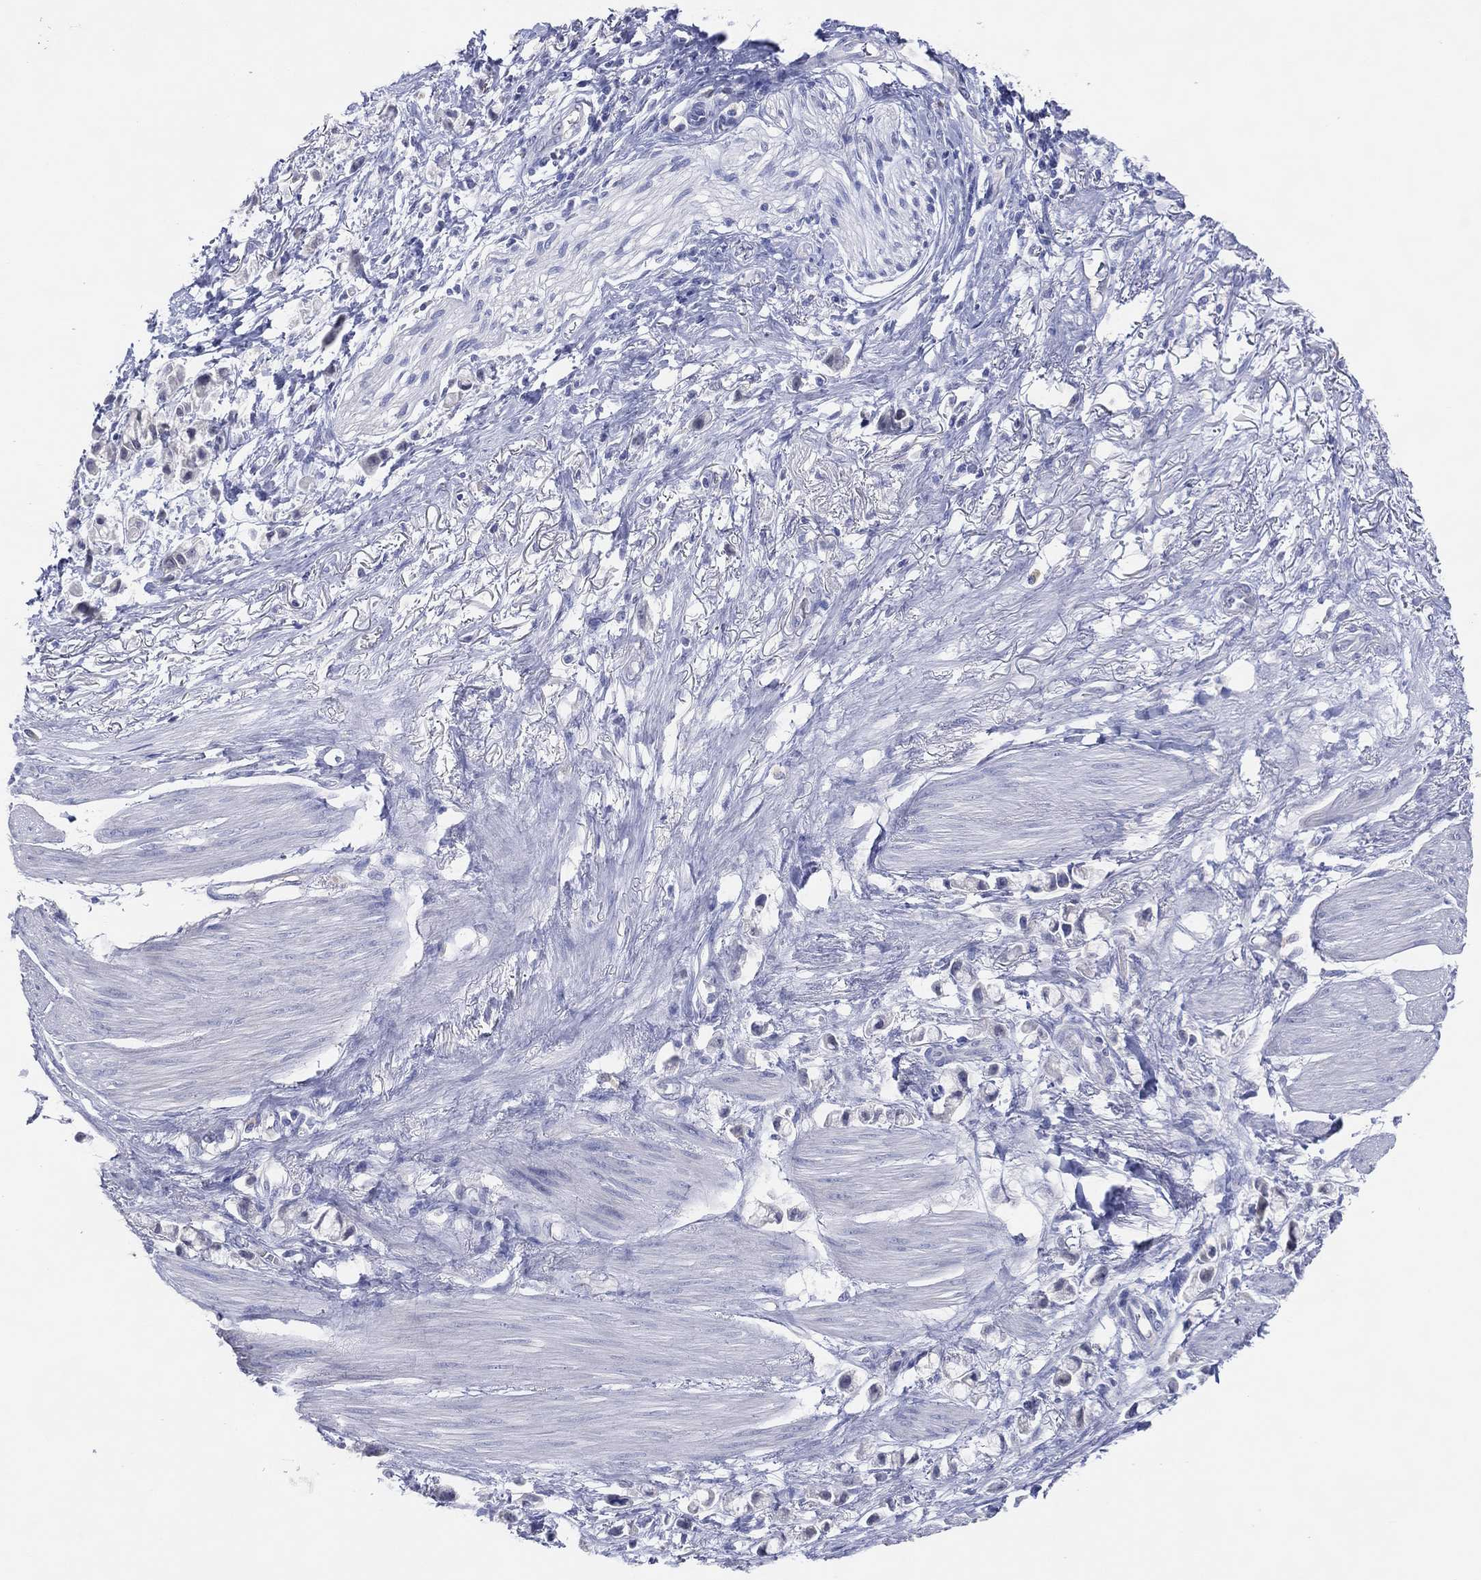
{"staining": {"intensity": "negative", "quantity": "none", "location": "none"}, "tissue": "stomach cancer", "cell_type": "Tumor cells", "image_type": "cancer", "snomed": [{"axis": "morphology", "description": "Adenocarcinoma, NOS"}, {"axis": "topography", "description": "Stomach"}], "caption": "Tumor cells are negative for brown protein staining in stomach cancer.", "gene": "DNAH6", "patient": {"sex": "female", "age": 81}}